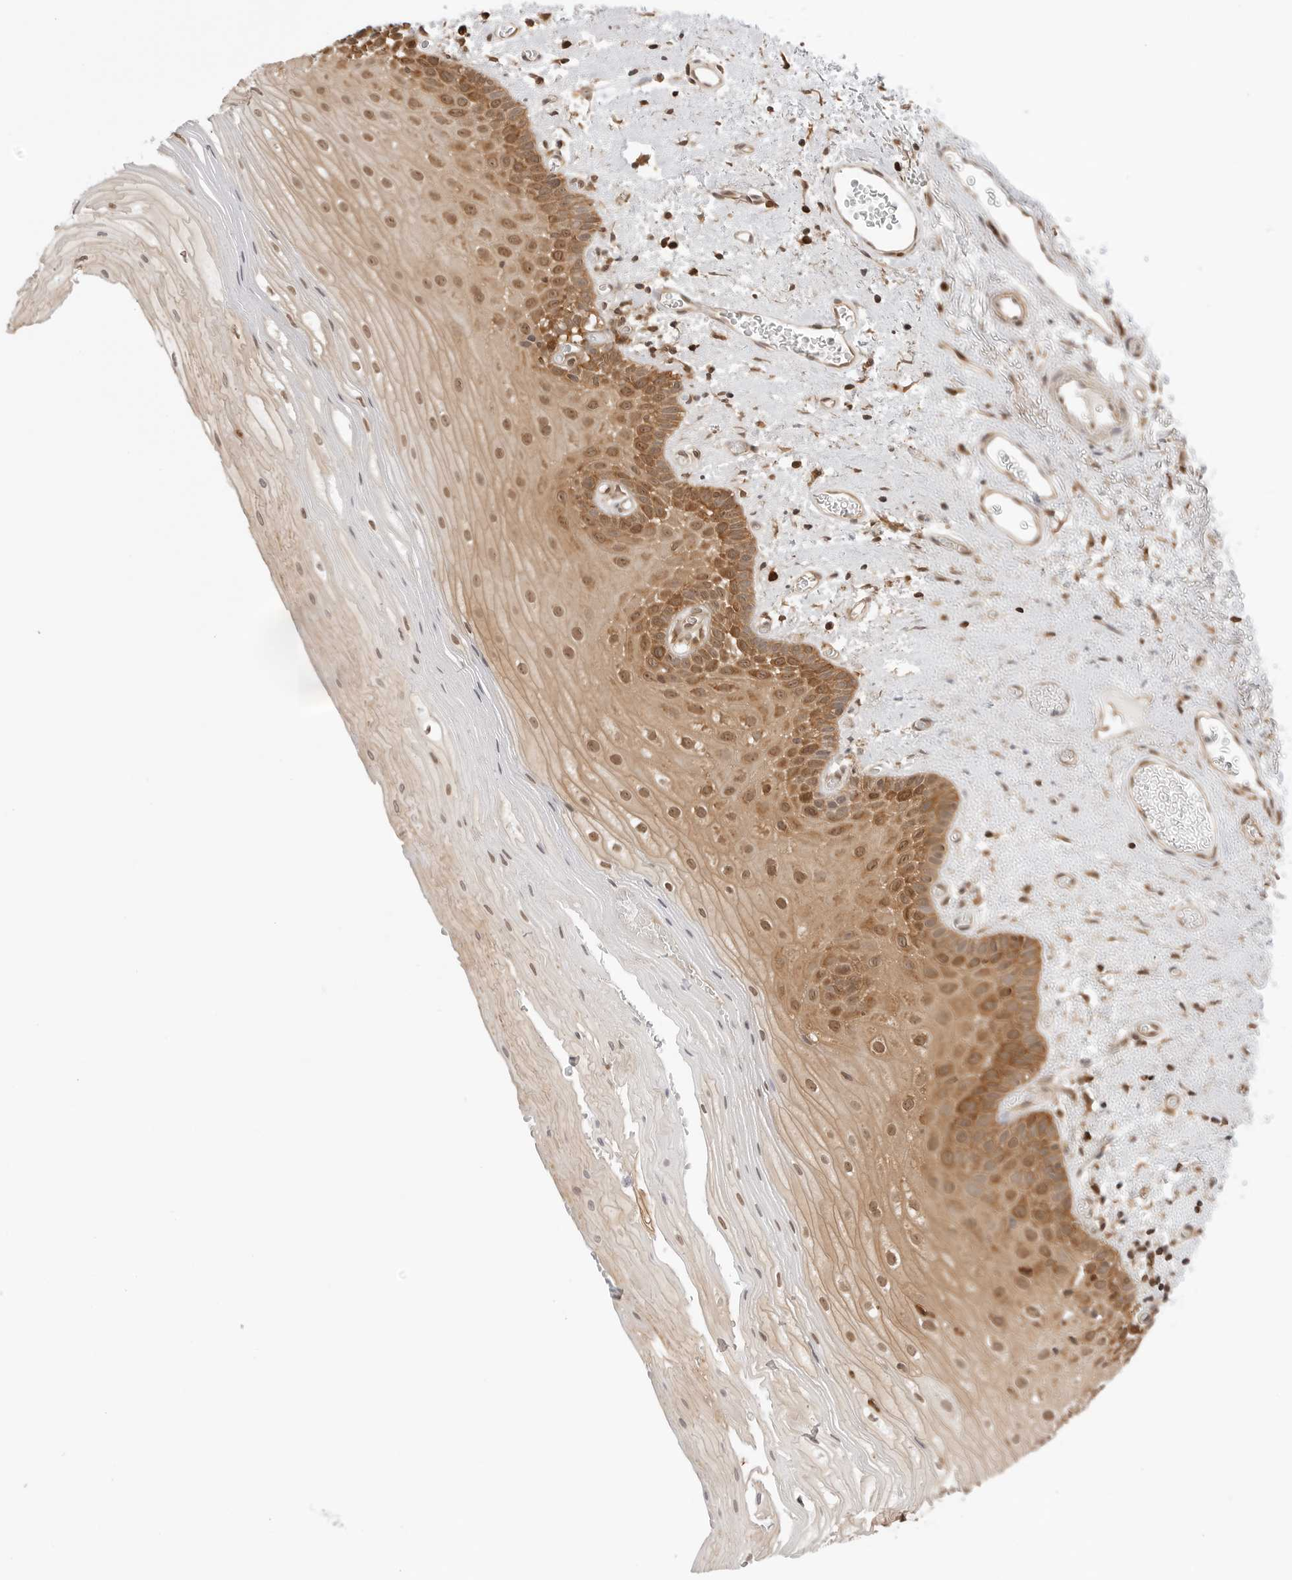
{"staining": {"intensity": "strong", "quantity": ">75%", "location": "cytoplasmic/membranous,nuclear"}, "tissue": "oral mucosa", "cell_type": "Squamous epithelial cells", "image_type": "normal", "snomed": [{"axis": "morphology", "description": "Normal tissue, NOS"}, {"axis": "topography", "description": "Oral tissue"}], "caption": "A brown stain shows strong cytoplasmic/membranous,nuclear staining of a protein in squamous epithelial cells of unremarkable human oral mucosa. The staining was performed using DAB (3,3'-diaminobenzidine) to visualize the protein expression in brown, while the nuclei were stained in blue with hematoxylin (Magnification: 20x).", "gene": "NUDC", "patient": {"sex": "male", "age": 52}}